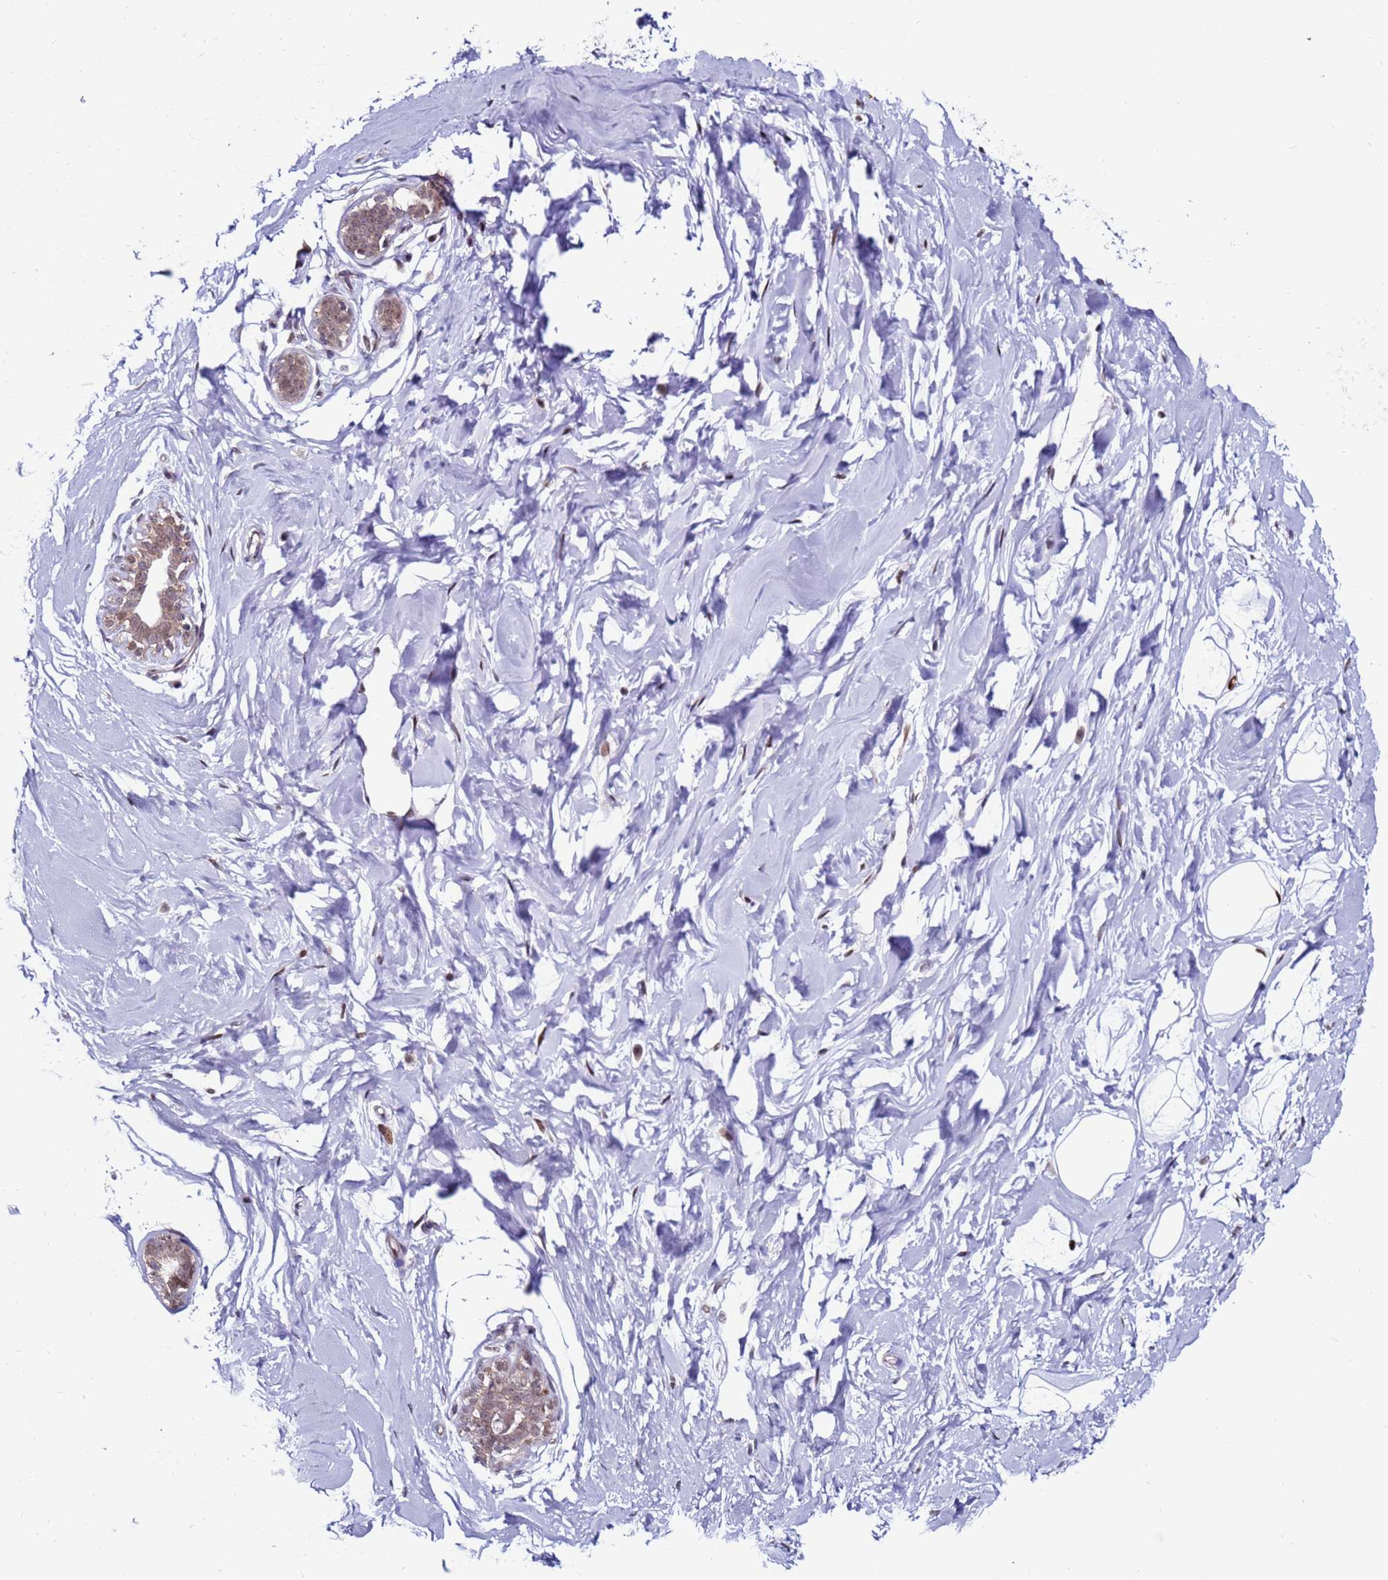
{"staining": {"intensity": "moderate", "quantity": "25%-75%", "location": "nuclear"}, "tissue": "breast", "cell_type": "Adipocytes", "image_type": "normal", "snomed": [{"axis": "morphology", "description": "Normal tissue, NOS"}, {"axis": "morphology", "description": "Adenoma, NOS"}, {"axis": "topography", "description": "Breast"}], "caption": "IHC histopathology image of benign human breast stained for a protein (brown), which demonstrates medium levels of moderate nuclear expression in about 25%-75% of adipocytes.", "gene": "KPNA4", "patient": {"sex": "female", "age": 23}}